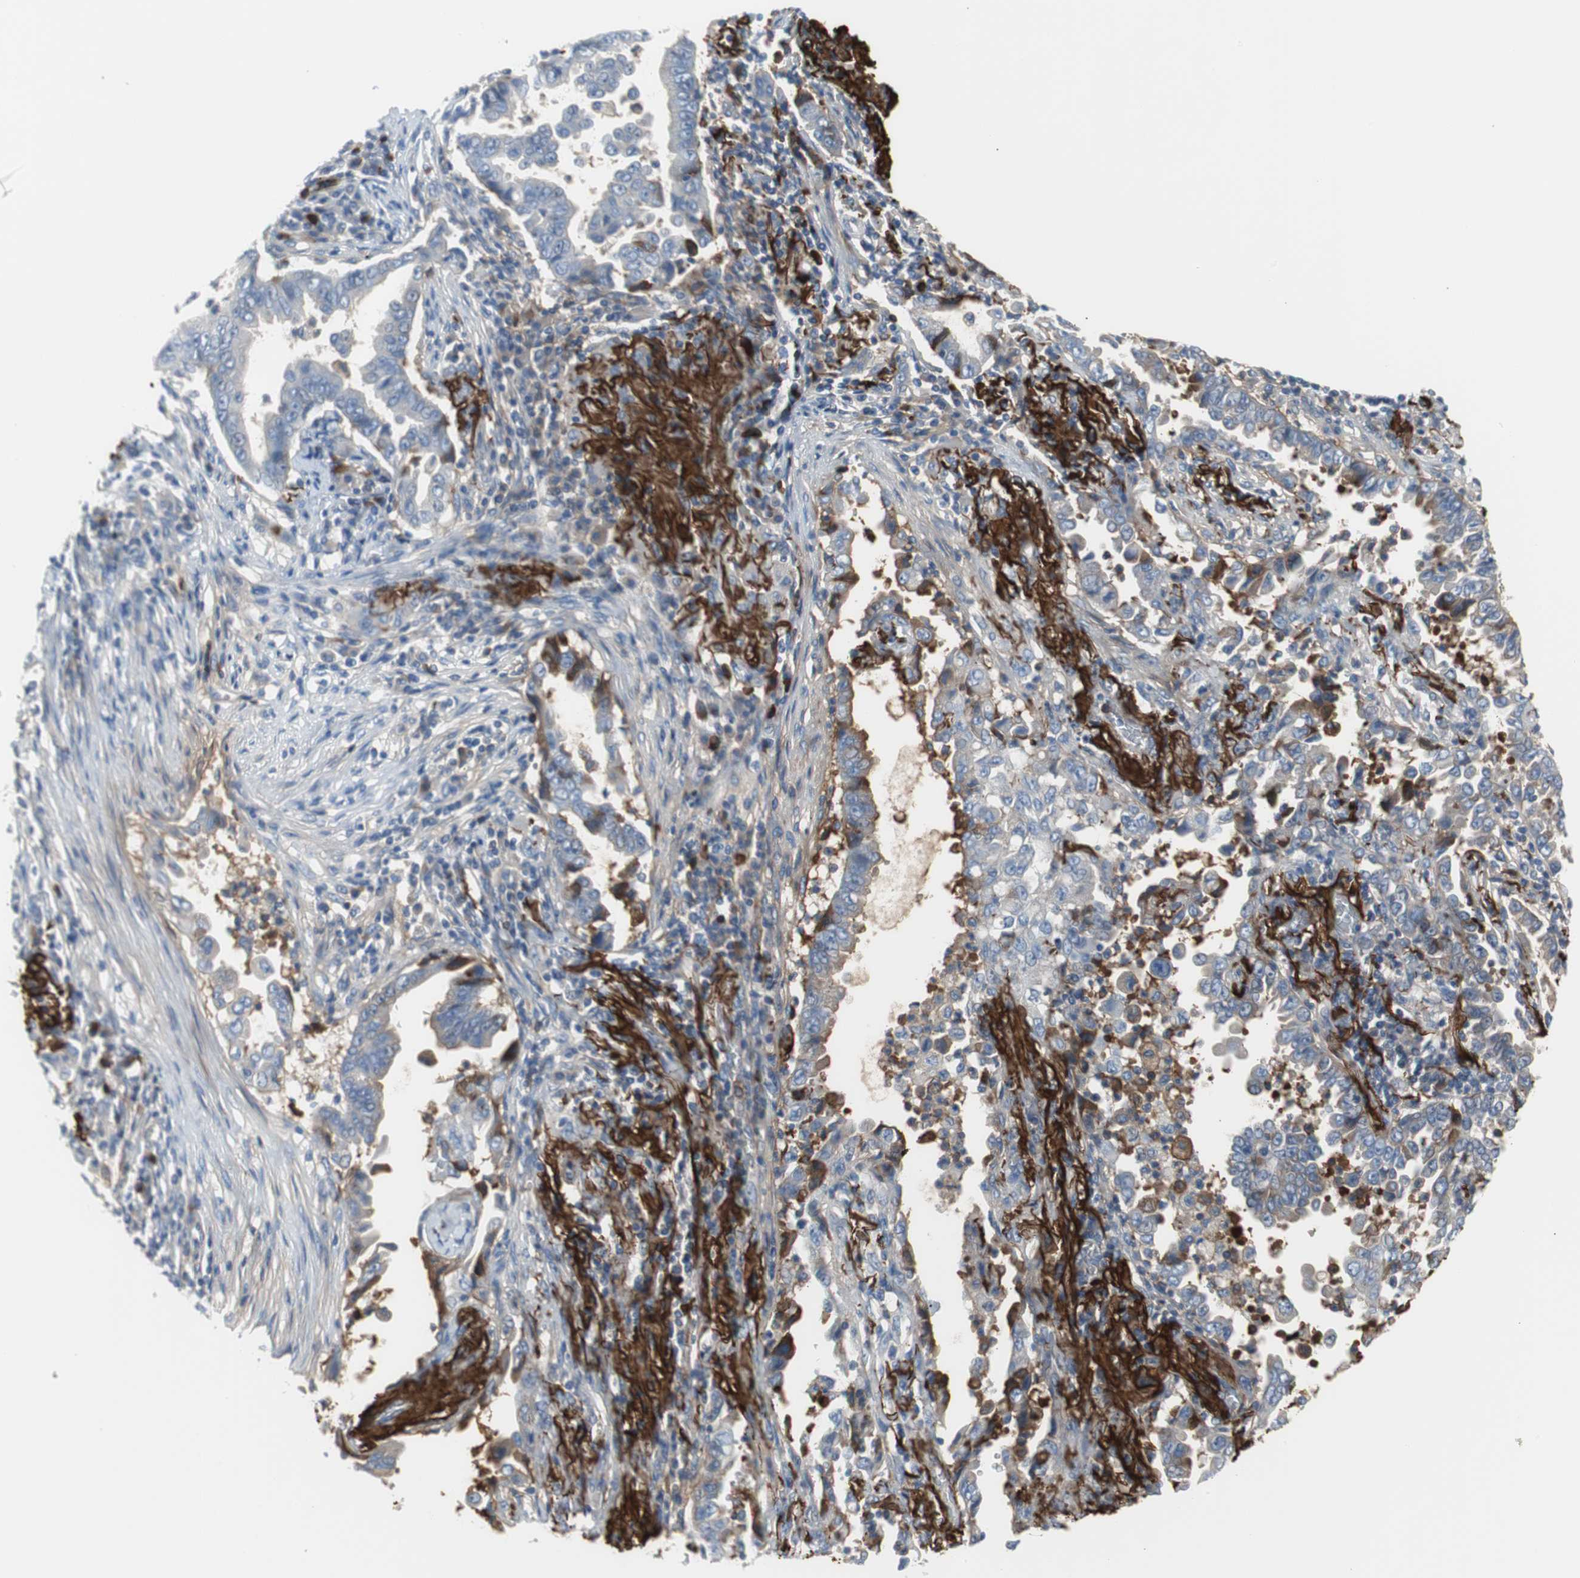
{"staining": {"intensity": "moderate", "quantity": "<25%", "location": "cytoplasmic/membranous"}, "tissue": "lung cancer", "cell_type": "Tumor cells", "image_type": "cancer", "snomed": [{"axis": "morphology", "description": "Normal tissue, NOS"}, {"axis": "morphology", "description": "Inflammation, NOS"}, {"axis": "morphology", "description": "Adenocarcinoma, NOS"}, {"axis": "topography", "description": "Lung"}], "caption": "Lung cancer tissue demonstrates moderate cytoplasmic/membranous positivity in about <25% of tumor cells, visualized by immunohistochemistry.", "gene": "APCS", "patient": {"sex": "female", "age": 64}}